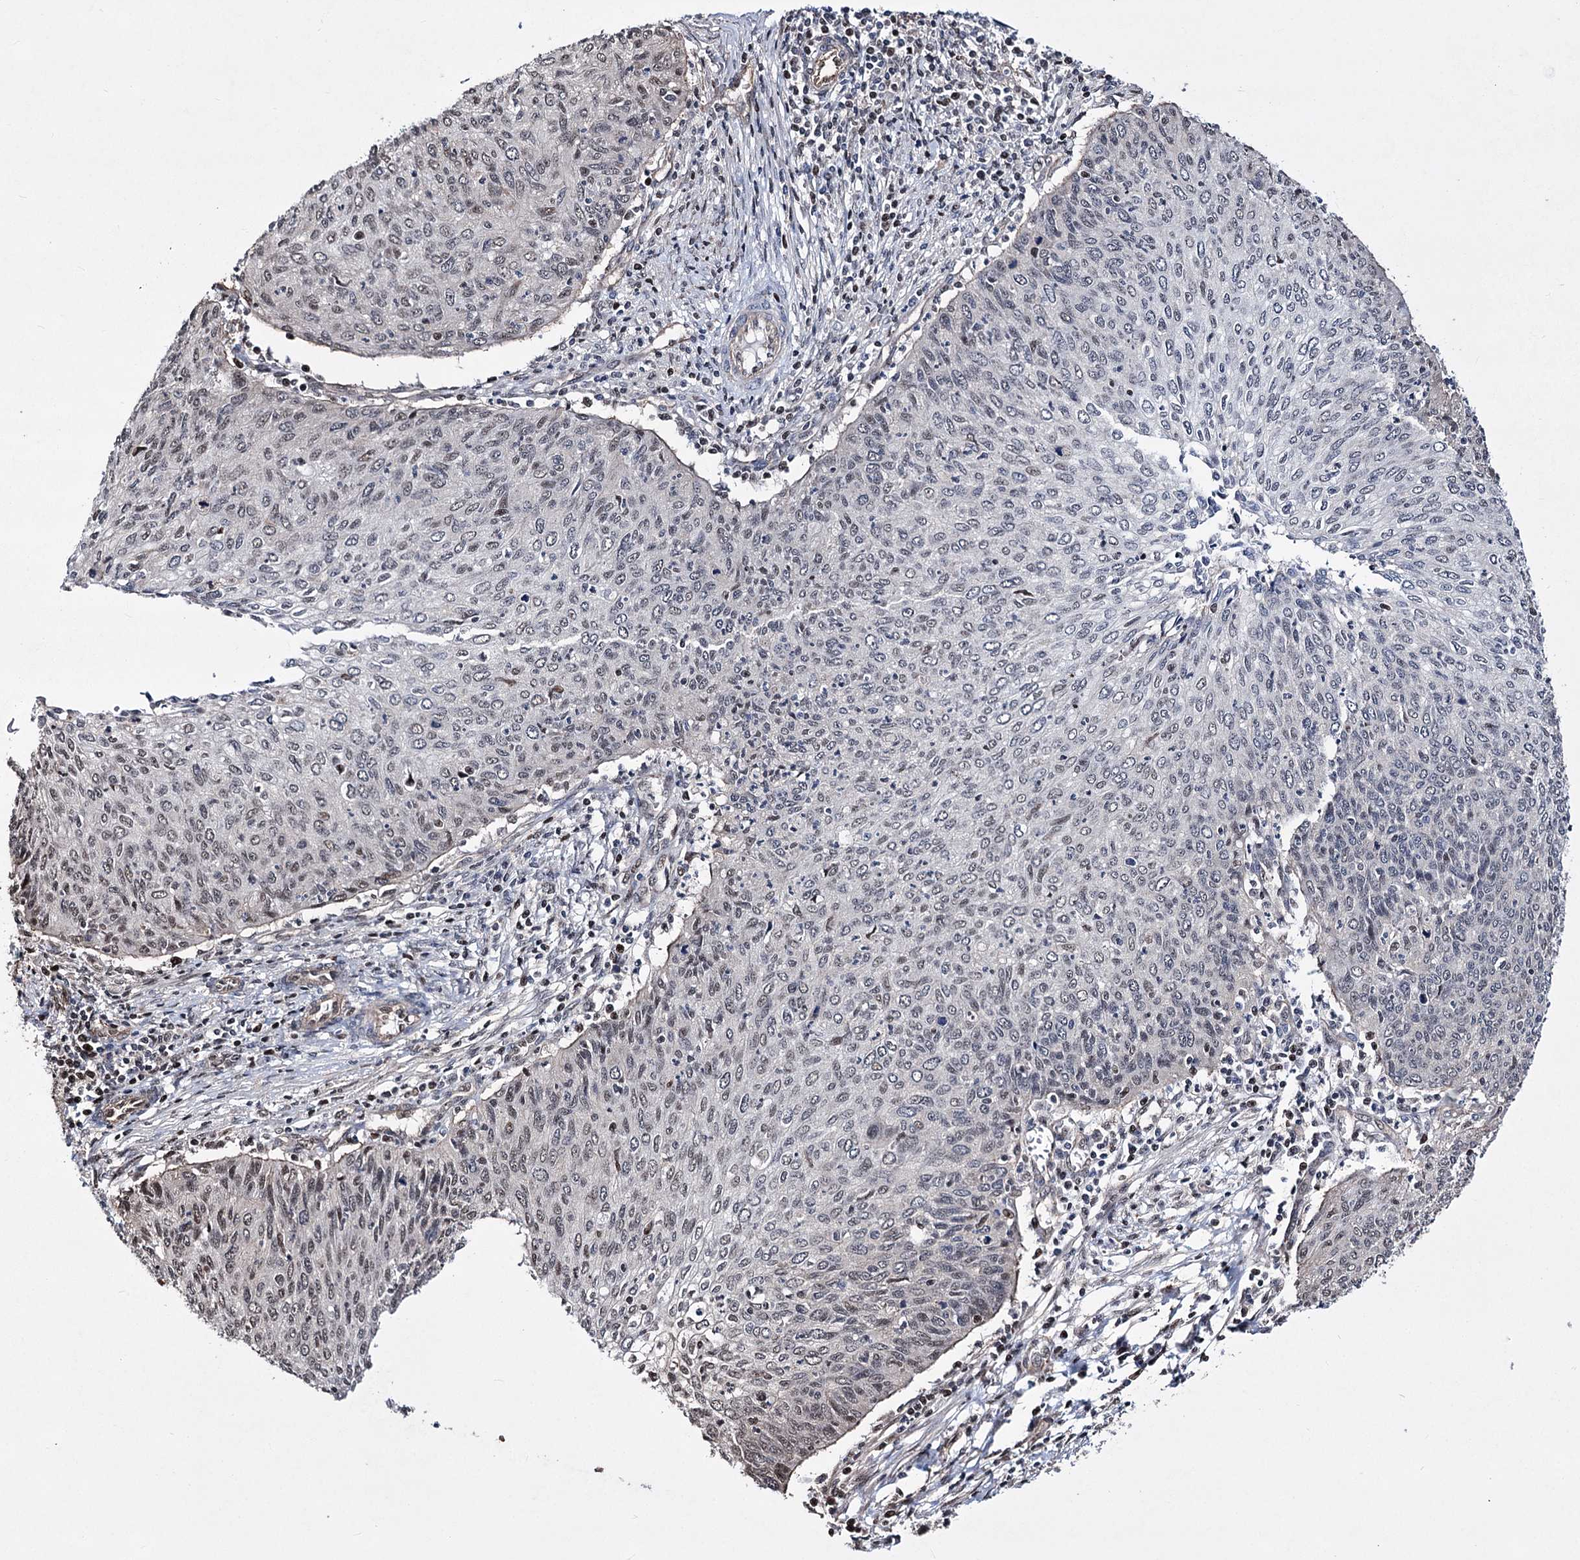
{"staining": {"intensity": "negative", "quantity": "none", "location": "none"}, "tissue": "cervical cancer", "cell_type": "Tumor cells", "image_type": "cancer", "snomed": [{"axis": "morphology", "description": "Squamous cell carcinoma, NOS"}, {"axis": "topography", "description": "Cervix"}], "caption": "Histopathology image shows no protein staining in tumor cells of squamous cell carcinoma (cervical) tissue.", "gene": "CHMP7", "patient": {"sex": "female", "age": 38}}